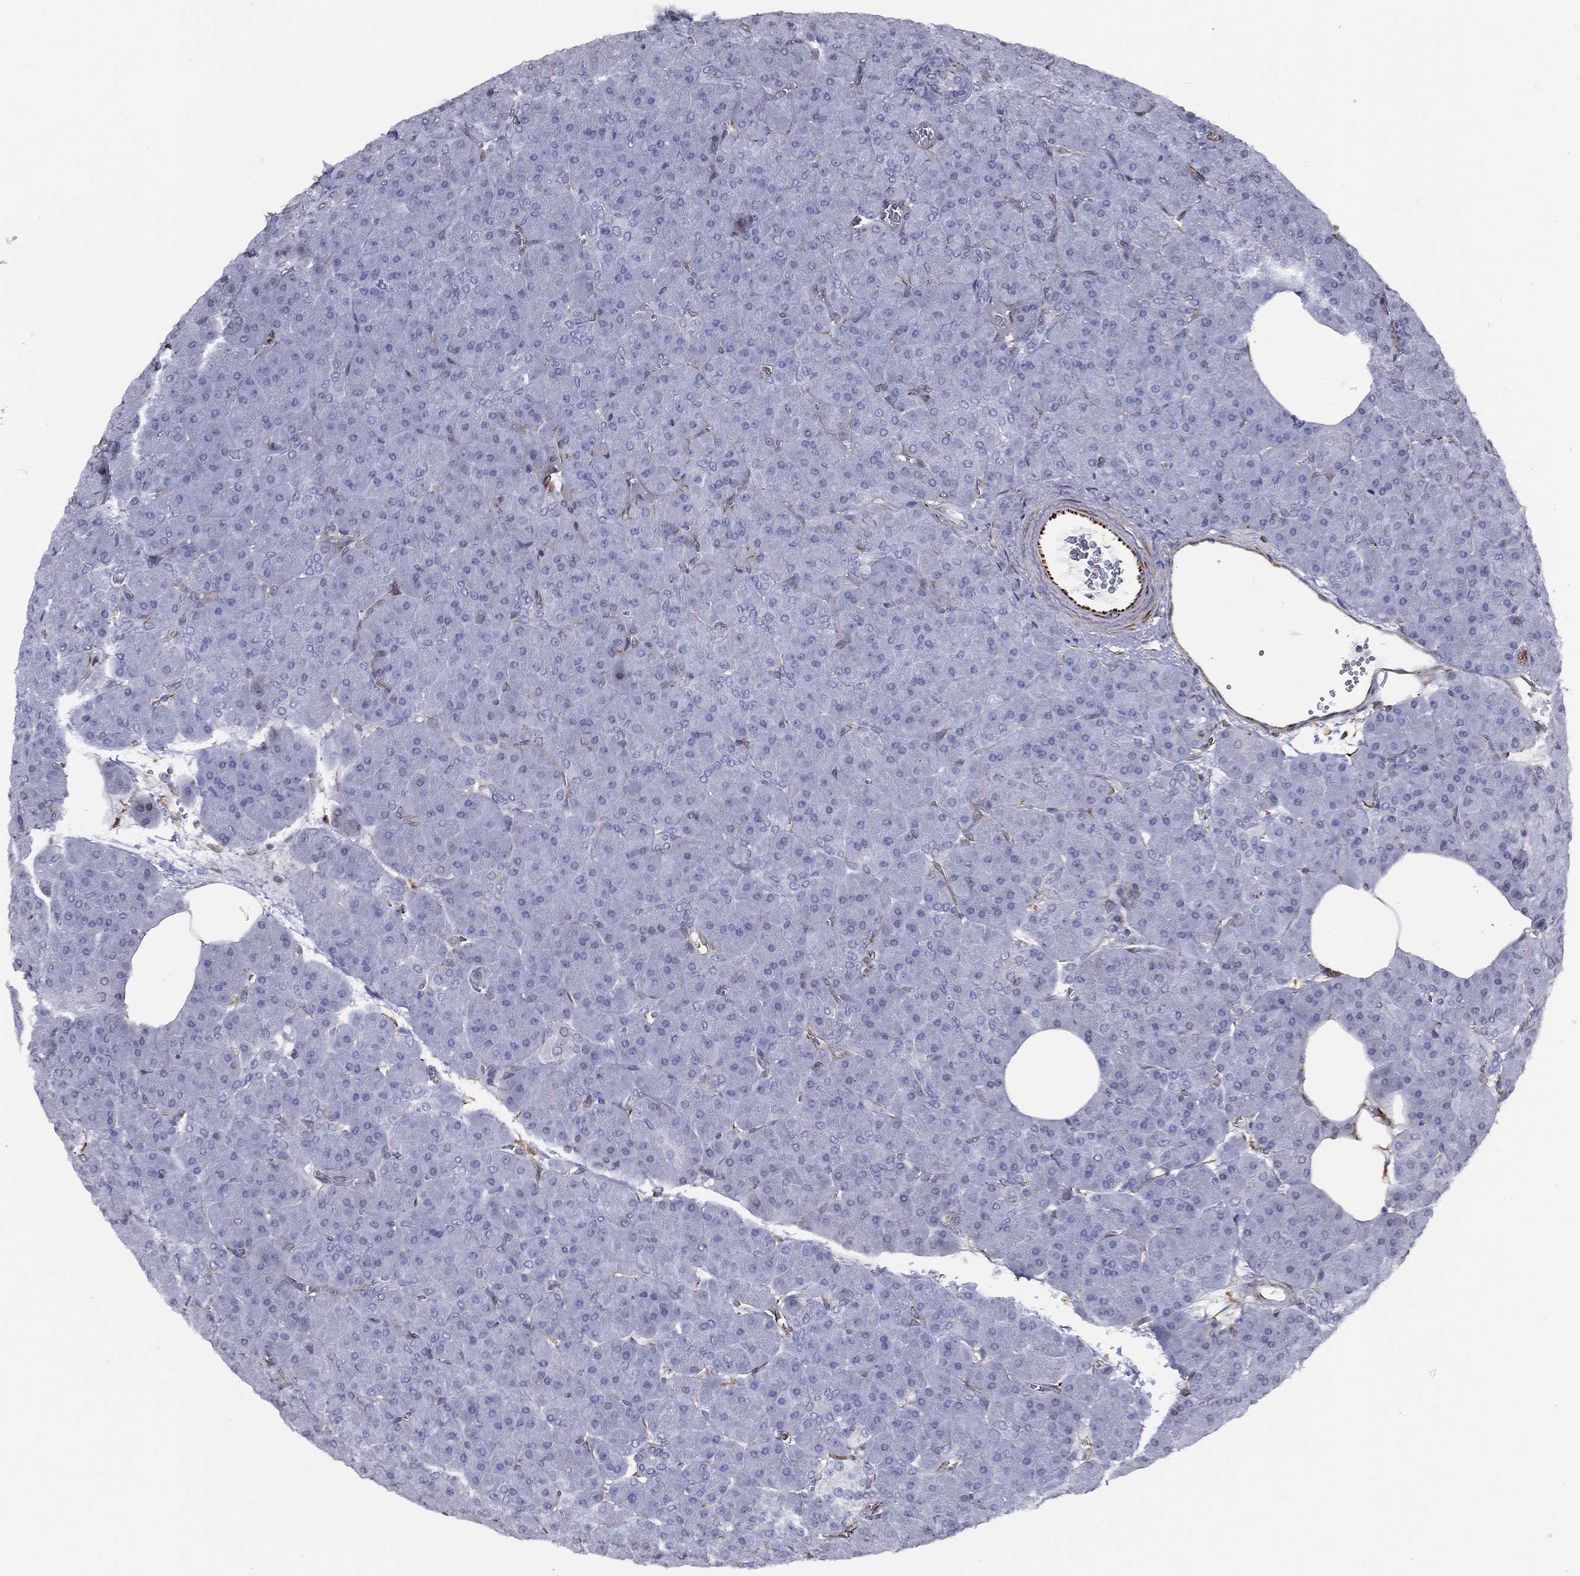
{"staining": {"intensity": "negative", "quantity": "none", "location": "none"}, "tissue": "pancreas", "cell_type": "Exocrine glandular cells", "image_type": "normal", "snomed": [{"axis": "morphology", "description": "Normal tissue, NOS"}, {"axis": "topography", "description": "Pancreas"}], "caption": "This is an immunohistochemistry (IHC) histopathology image of benign human pancreas. There is no positivity in exocrine glandular cells.", "gene": "MAS1", "patient": {"sex": "male", "age": 61}}